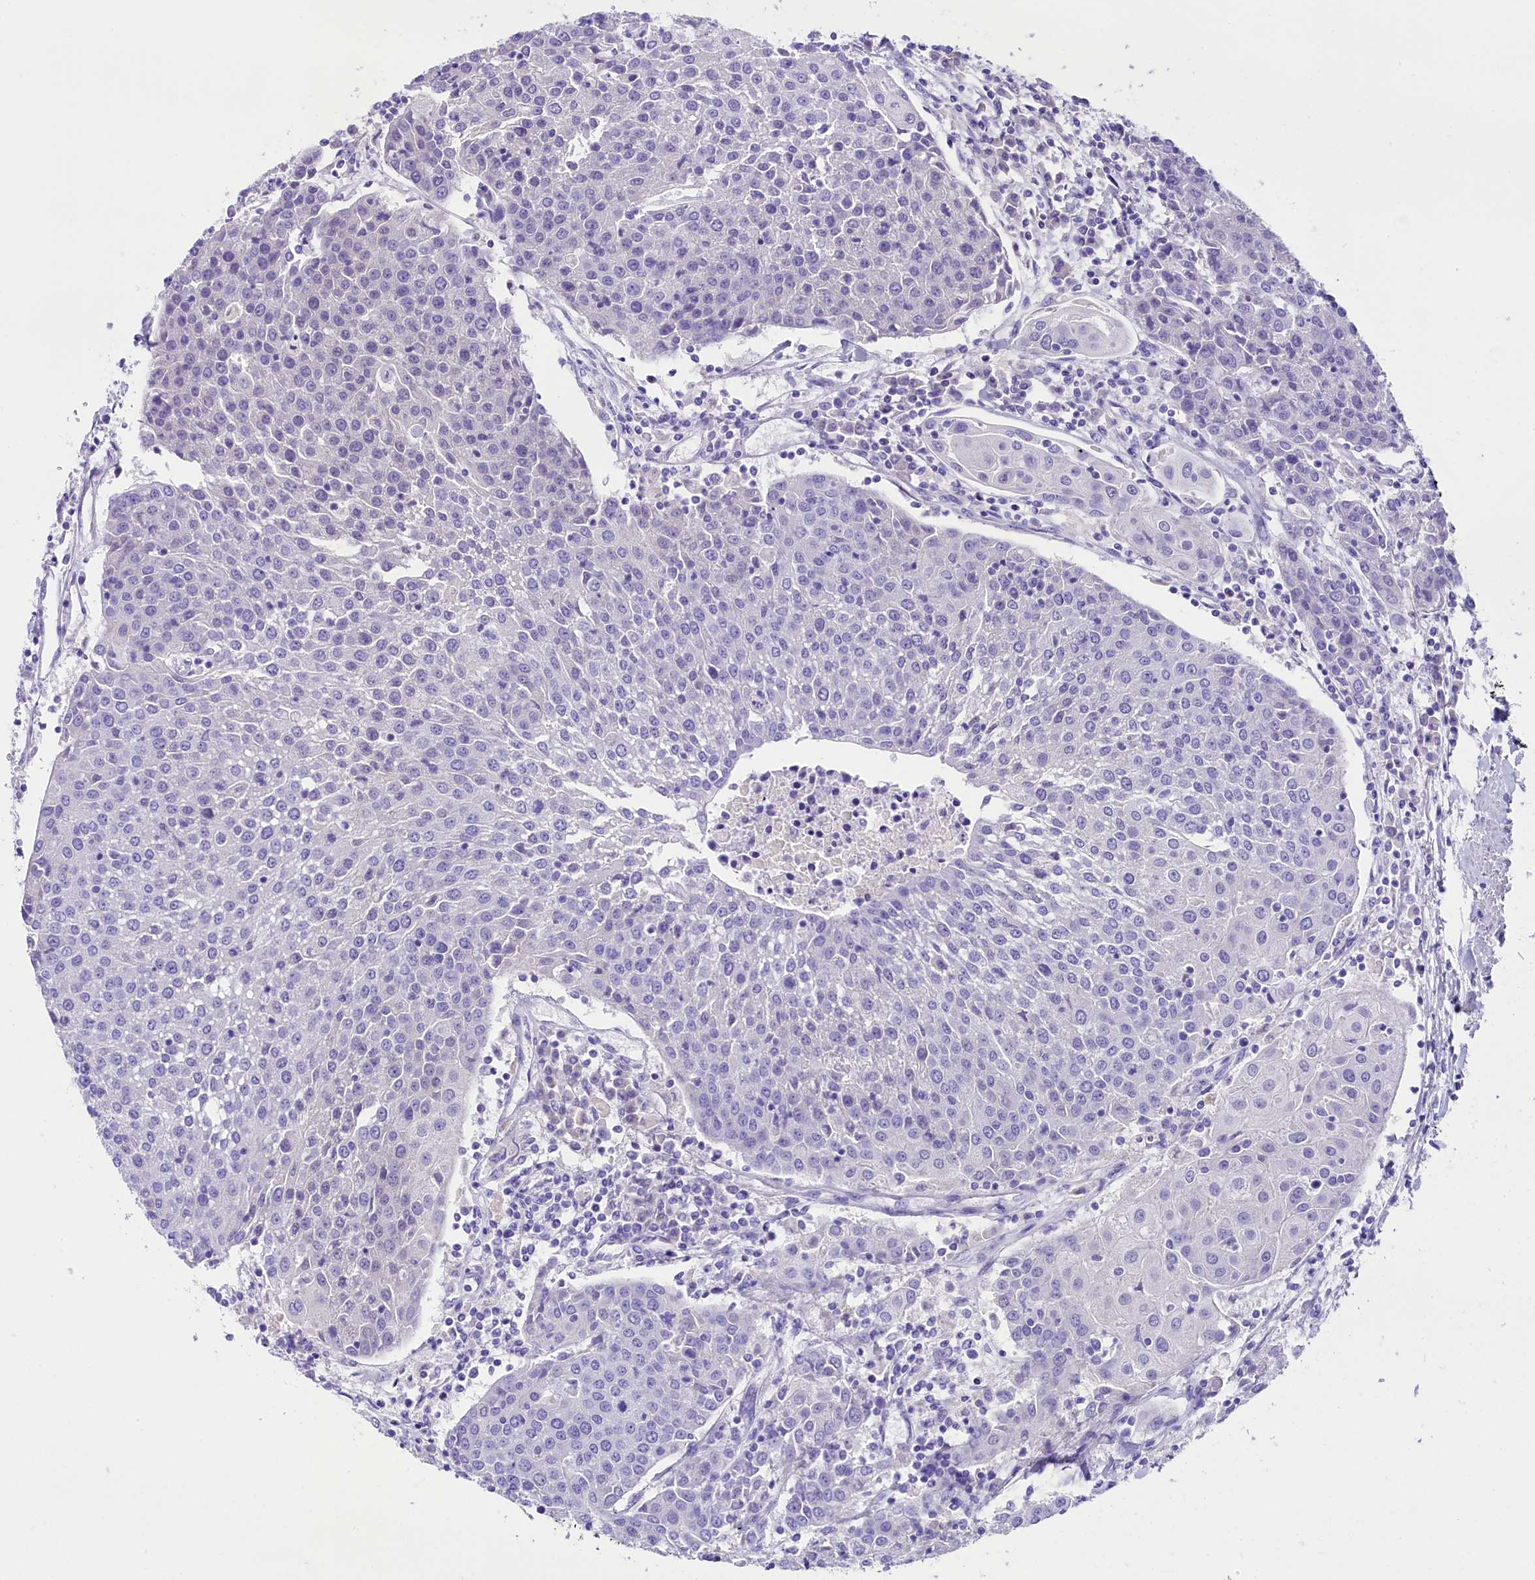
{"staining": {"intensity": "negative", "quantity": "none", "location": "none"}, "tissue": "urothelial cancer", "cell_type": "Tumor cells", "image_type": "cancer", "snomed": [{"axis": "morphology", "description": "Urothelial carcinoma, High grade"}, {"axis": "topography", "description": "Urinary bladder"}], "caption": "The micrograph displays no staining of tumor cells in urothelial cancer.", "gene": "SKIDA1", "patient": {"sex": "female", "age": 85}}